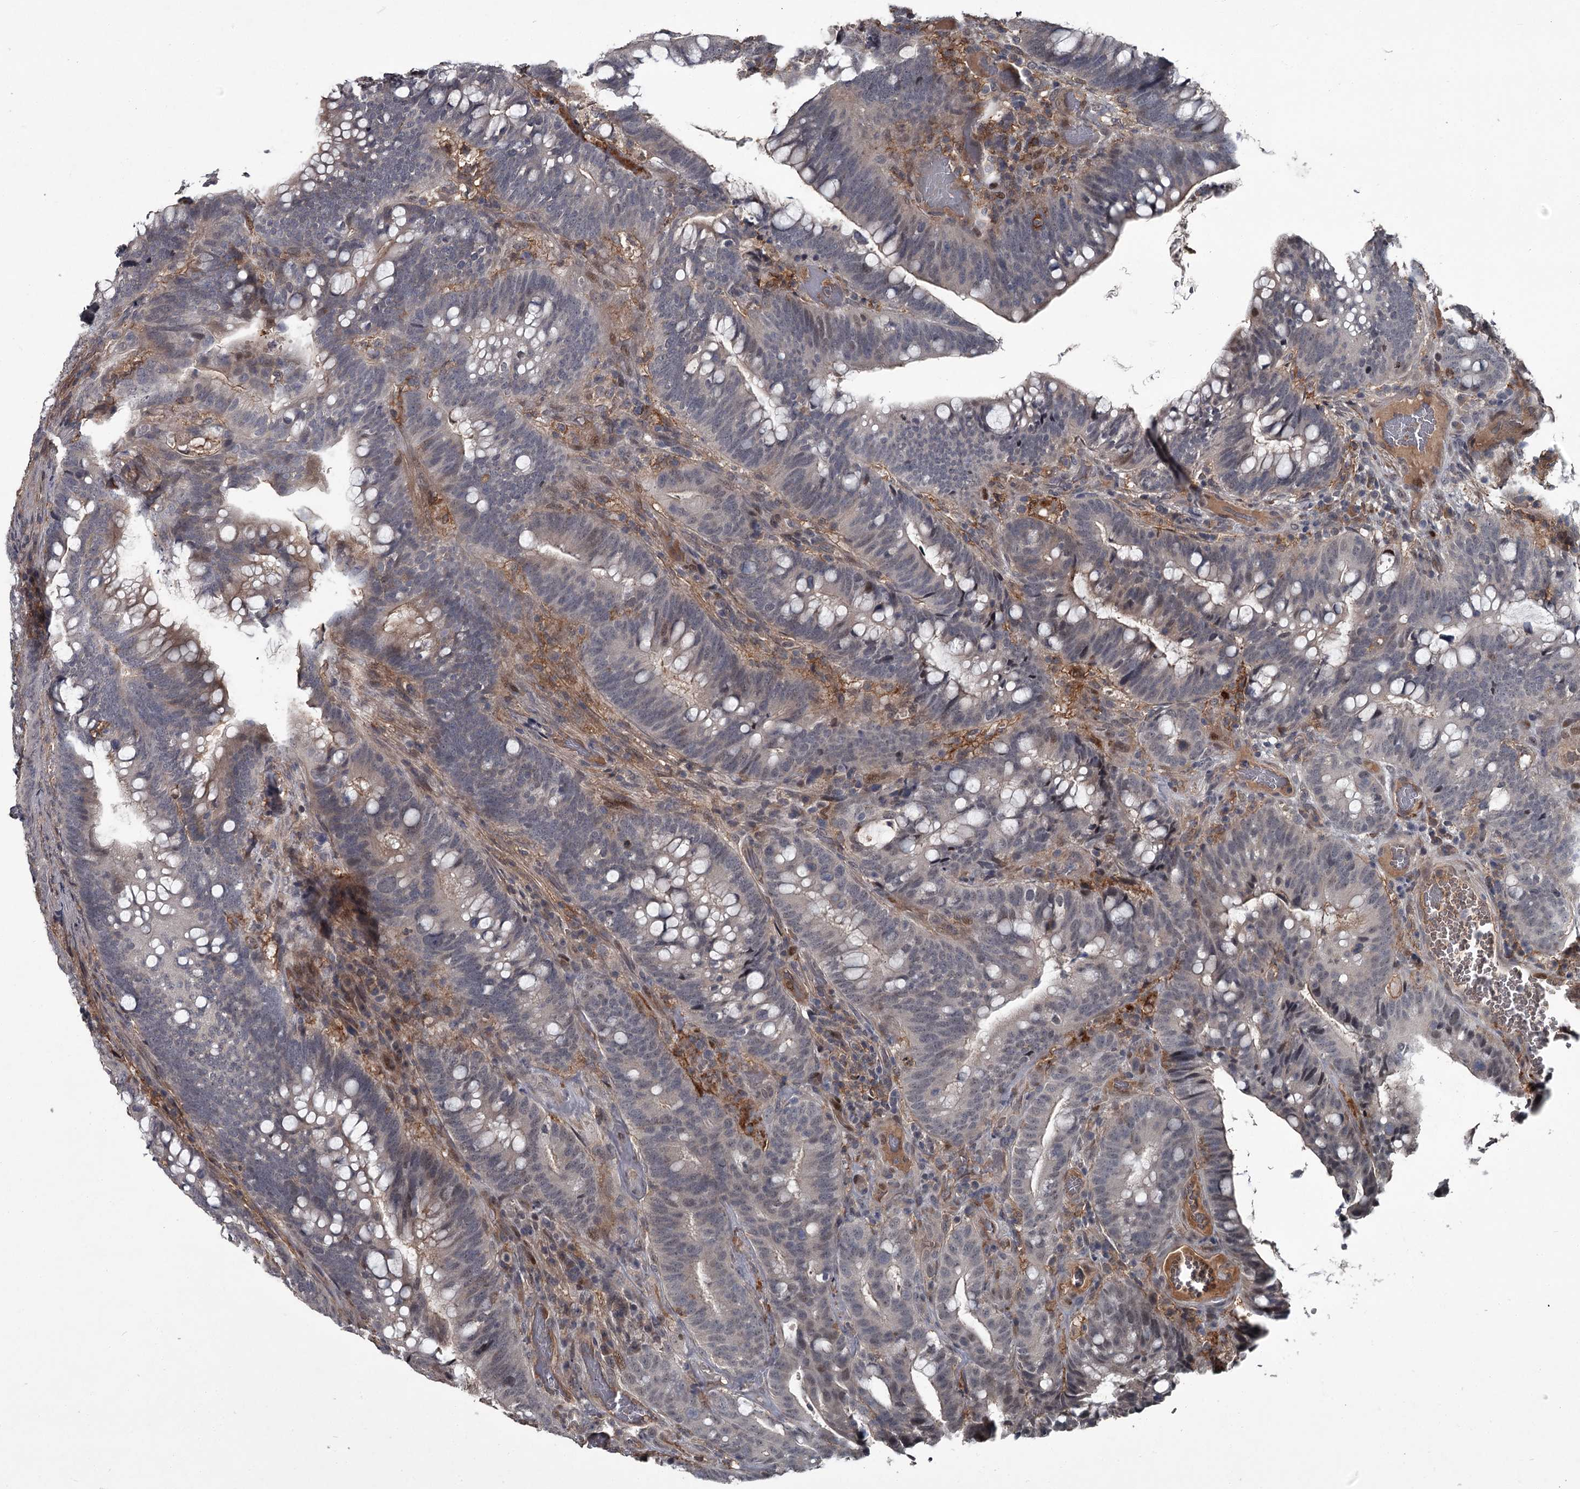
{"staining": {"intensity": "weak", "quantity": "<25%", "location": "nuclear"}, "tissue": "colorectal cancer", "cell_type": "Tumor cells", "image_type": "cancer", "snomed": [{"axis": "morphology", "description": "Adenocarcinoma, NOS"}, {"axis": "topography", "description": "Colon"}], "caption": "This photomicrograph is of colorectal cancer (adenocarcinoma) stained with IHC to label a protein in brown with the nuclei are counter-stained blue. There is no expression in tumor cells.", "gene": "FLVCR2", "patient": {"sex": "female", "age": 66}}